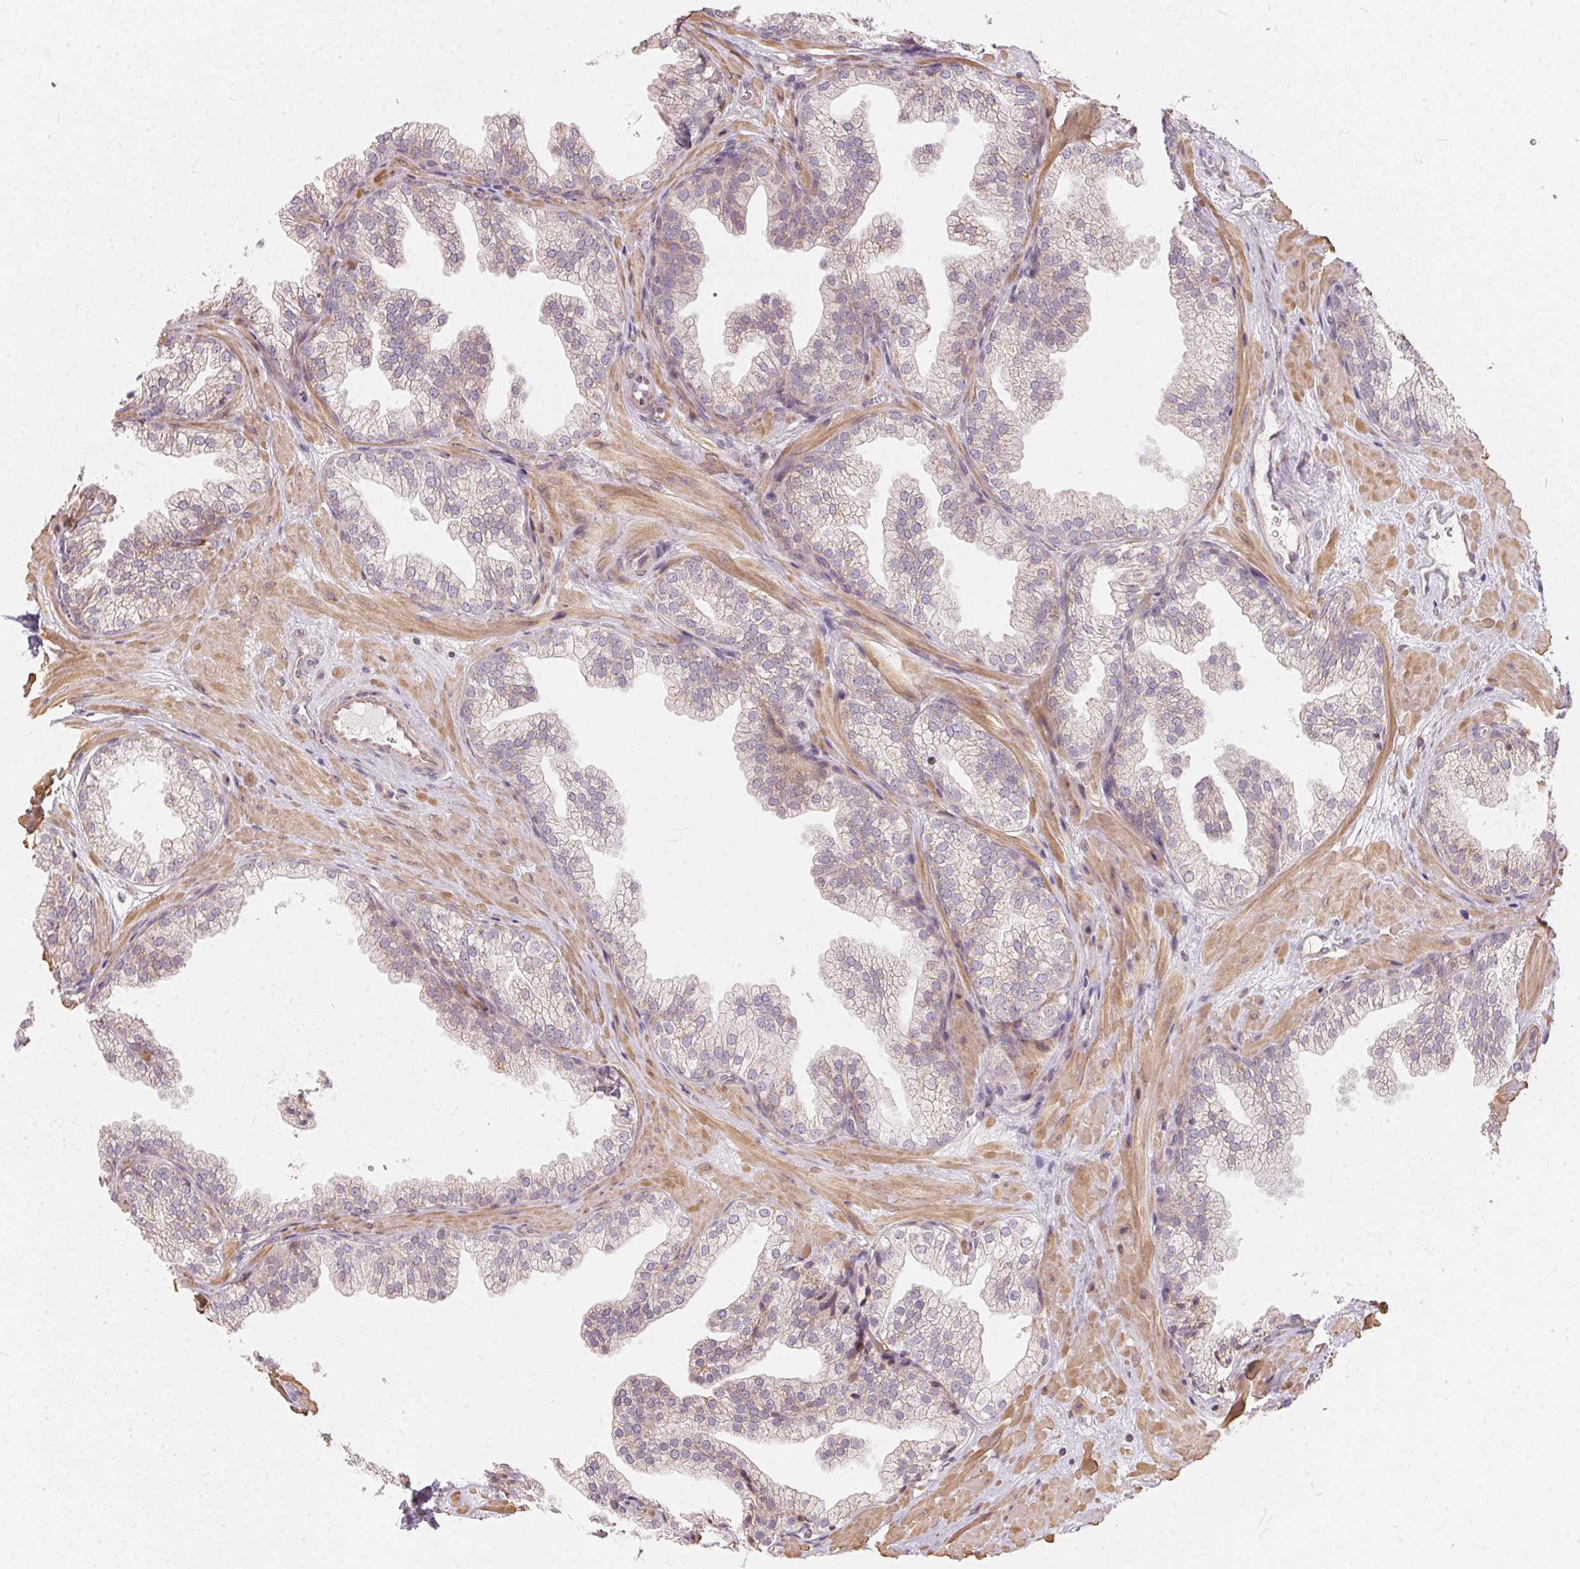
{"staining": {"intensity": "negative", "quantity": "none", "location": "none"}, "tissue": "prostate", "cell_type": "Glandular cells", "image_type": "normal", "snomed": [{"axis": "morphology", "description": "Normal tissue, NOS"}, {"axis": "topography", "description": "Prostate"}], "caption": "This is an immunohistochemistry micrograph of unremarkable human prostate. There is no expression in glandular cells.", "gene": "VWA5B2", "patient": {"sex": "male", "age": 37}}